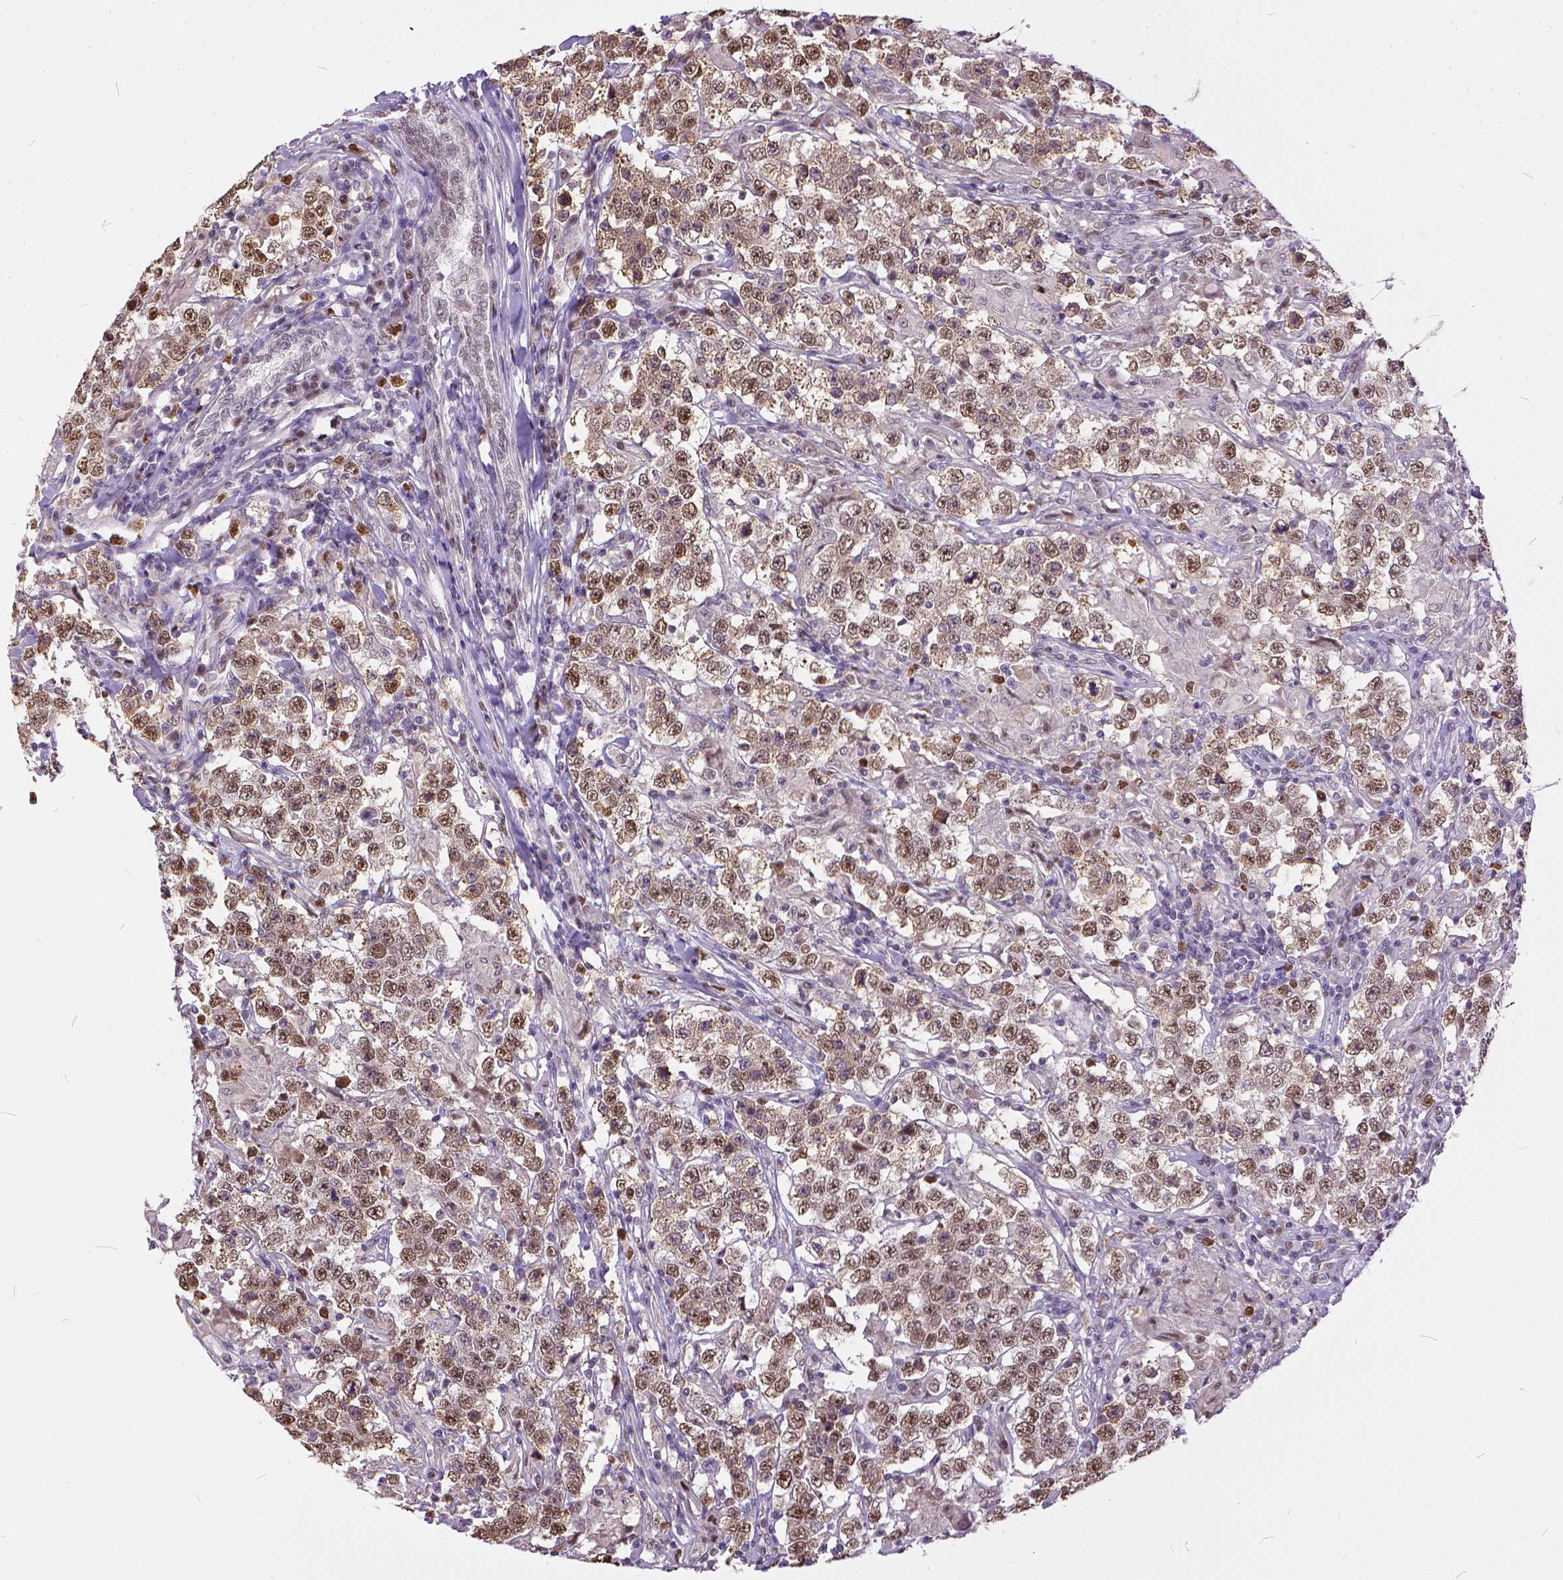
{"staining": {"intensity": "moderate", "quantity": ">75%", "location": "nuclear"}, "tissue": "testis cancer", "cell_type": "Tumor cells", "image_type": "cancer", "snomed": [{"axis": "morphology", "description": "Seminoma, NOS"}, {"axis": "morphology", "description": "Carcinoma, Embryonal, NOS"}, {"axis": "topography", "description": "Testis"}], "caption": "The immunohistochemical stain labels moderate nuclear expression in tumor cells of testis cancer (embryonal carcinoma) tissue. (IHC, brightfield microscopy, high magnification).", "gene": "ERCC1", "patient": {"sex": "male", "age": 41}}